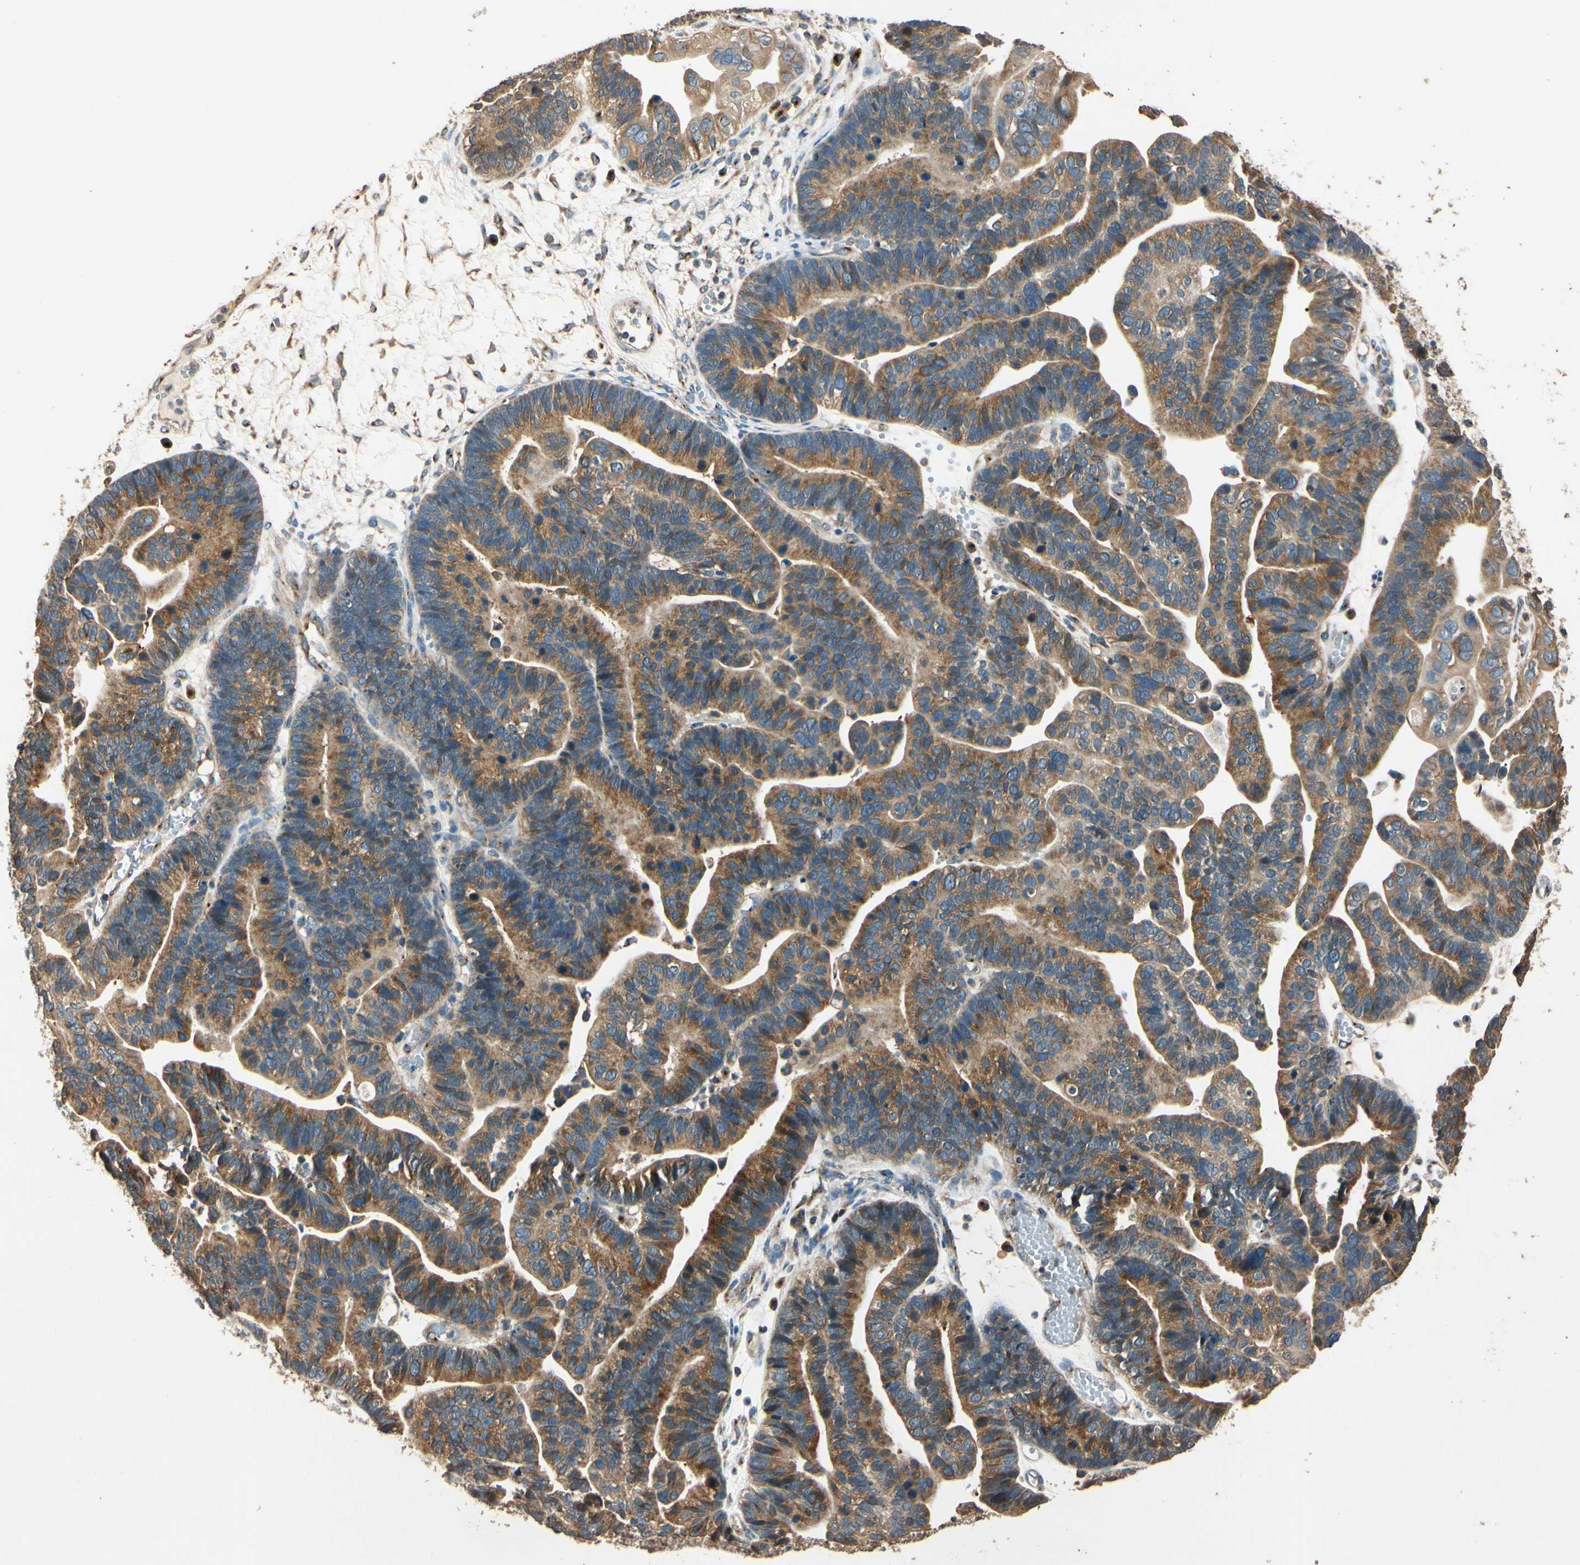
{"staining": {"intensity": "moderate", "quantity": ">75%", "location": "cytoplasmic/membranous"}, "tissue": "ovarian cancer", "cell_type": "Tumor cells", "image_type": "cancer", "snomed": [{"axis": "morphology", "description": "Cystadenocarcinoma, serous, NOS"}, {"axis": "topography", "description": "Ovary"}], "caption": "Immunohistochemistry staining of ovarian serous cystadenocarcinoma, which demonstrates medium levels of moderate cytoplasmic/membranous expression in approximately >75% of tumor cells indicating moderate cytoplasmic/membranous protein staining. The staining was performed using DAB (brown) for protein detection and nuclei were counterstained in hematoxylin (blue).", "gene": "AKAP9", "patient": {"sex": "female", "age": 56}}